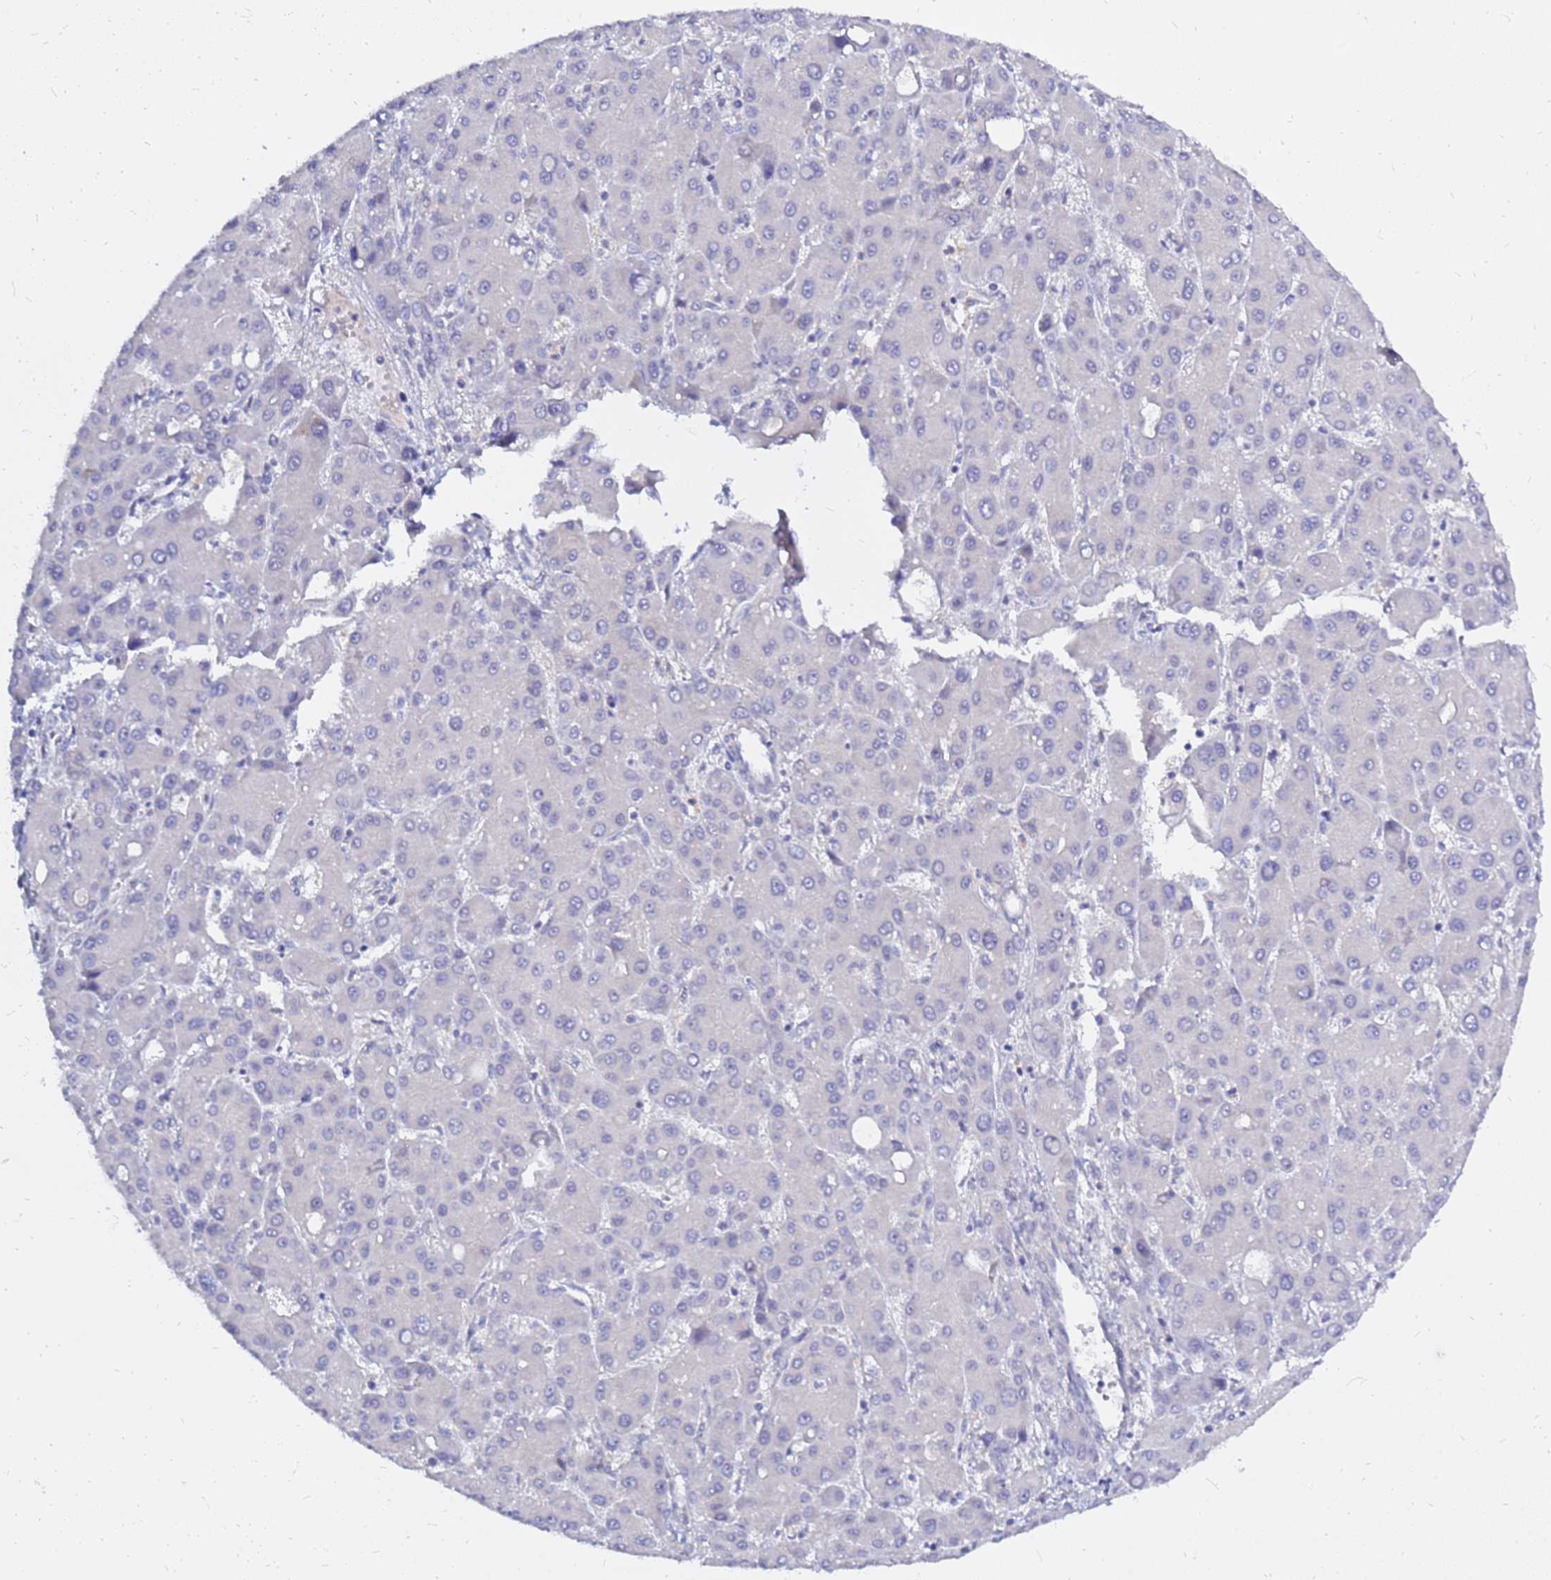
{"staining": {"intensity": "negative", "quantity": "none", "location": "none"}, "tissue": "liver cancer", "cell_type": "Tumor cells", "image_type": "cancer", "snomed": [{"axis": "morphology", "description": "Carcinoma, Hepatocellular, NOS"}, {"axis": "topography", "description": "Liver"}], "caption": "Immunohistochemistry of human liver hepatocellular carcinoma displays no positivity in tumor cells.", "gene": "SRGAP3", "patient": {"sex": "male", "age": 55}}